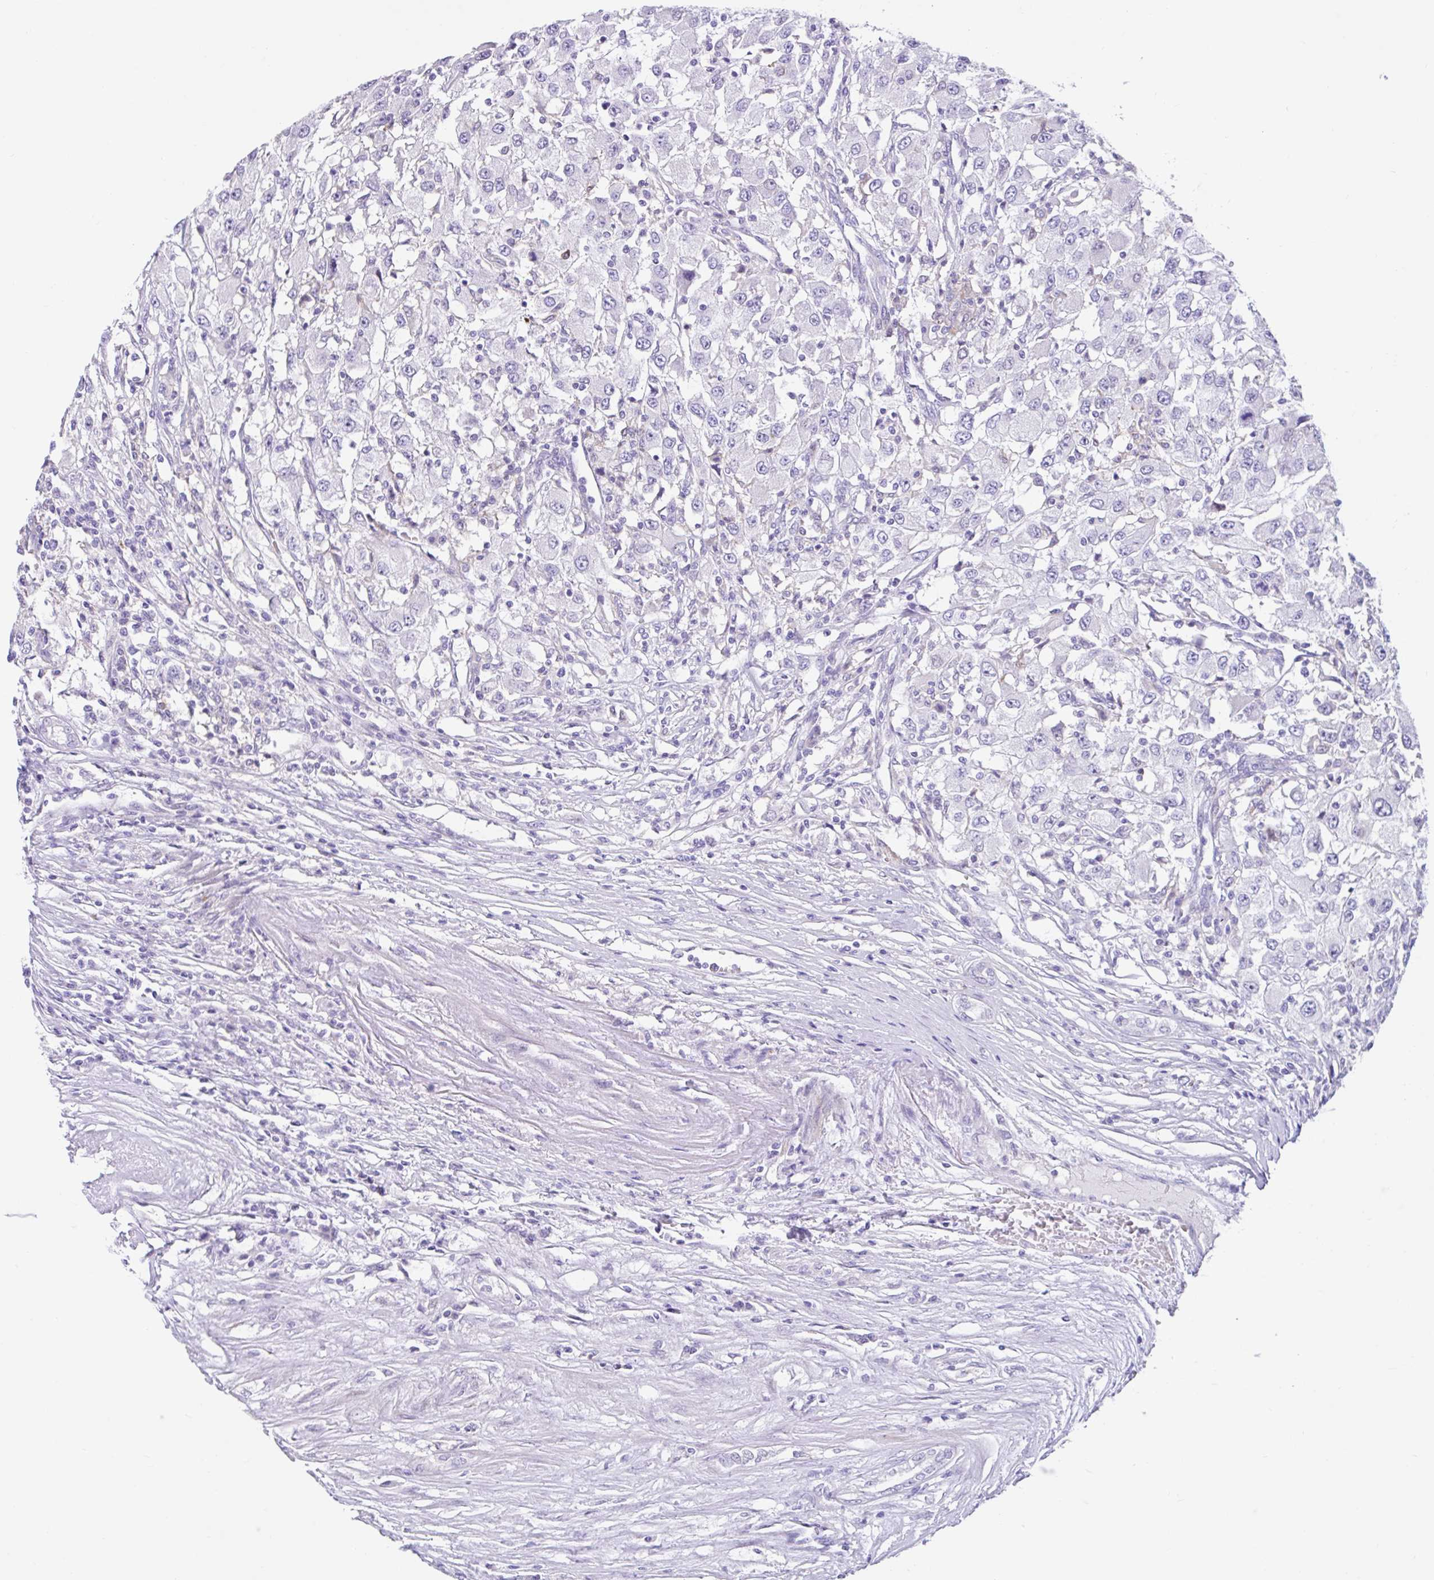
{"staining": {"intensity": "negative", "quantity": "none", "location": "none"}, "tissue": "renal cancer", "cell_type": "Tumor cells", "image_type": "cancer", "snomed": [{"axis": "morphology", "description": "Adenocarcinoma, NOS"}, {"axis": "topography", "description": "Kidney"}], "caption": "Tumor cells are negative for brown protein staining in adenocarcinoma (renal).", "gene": "NHLH2", "patient": {"sex": "female", "age": 67}}